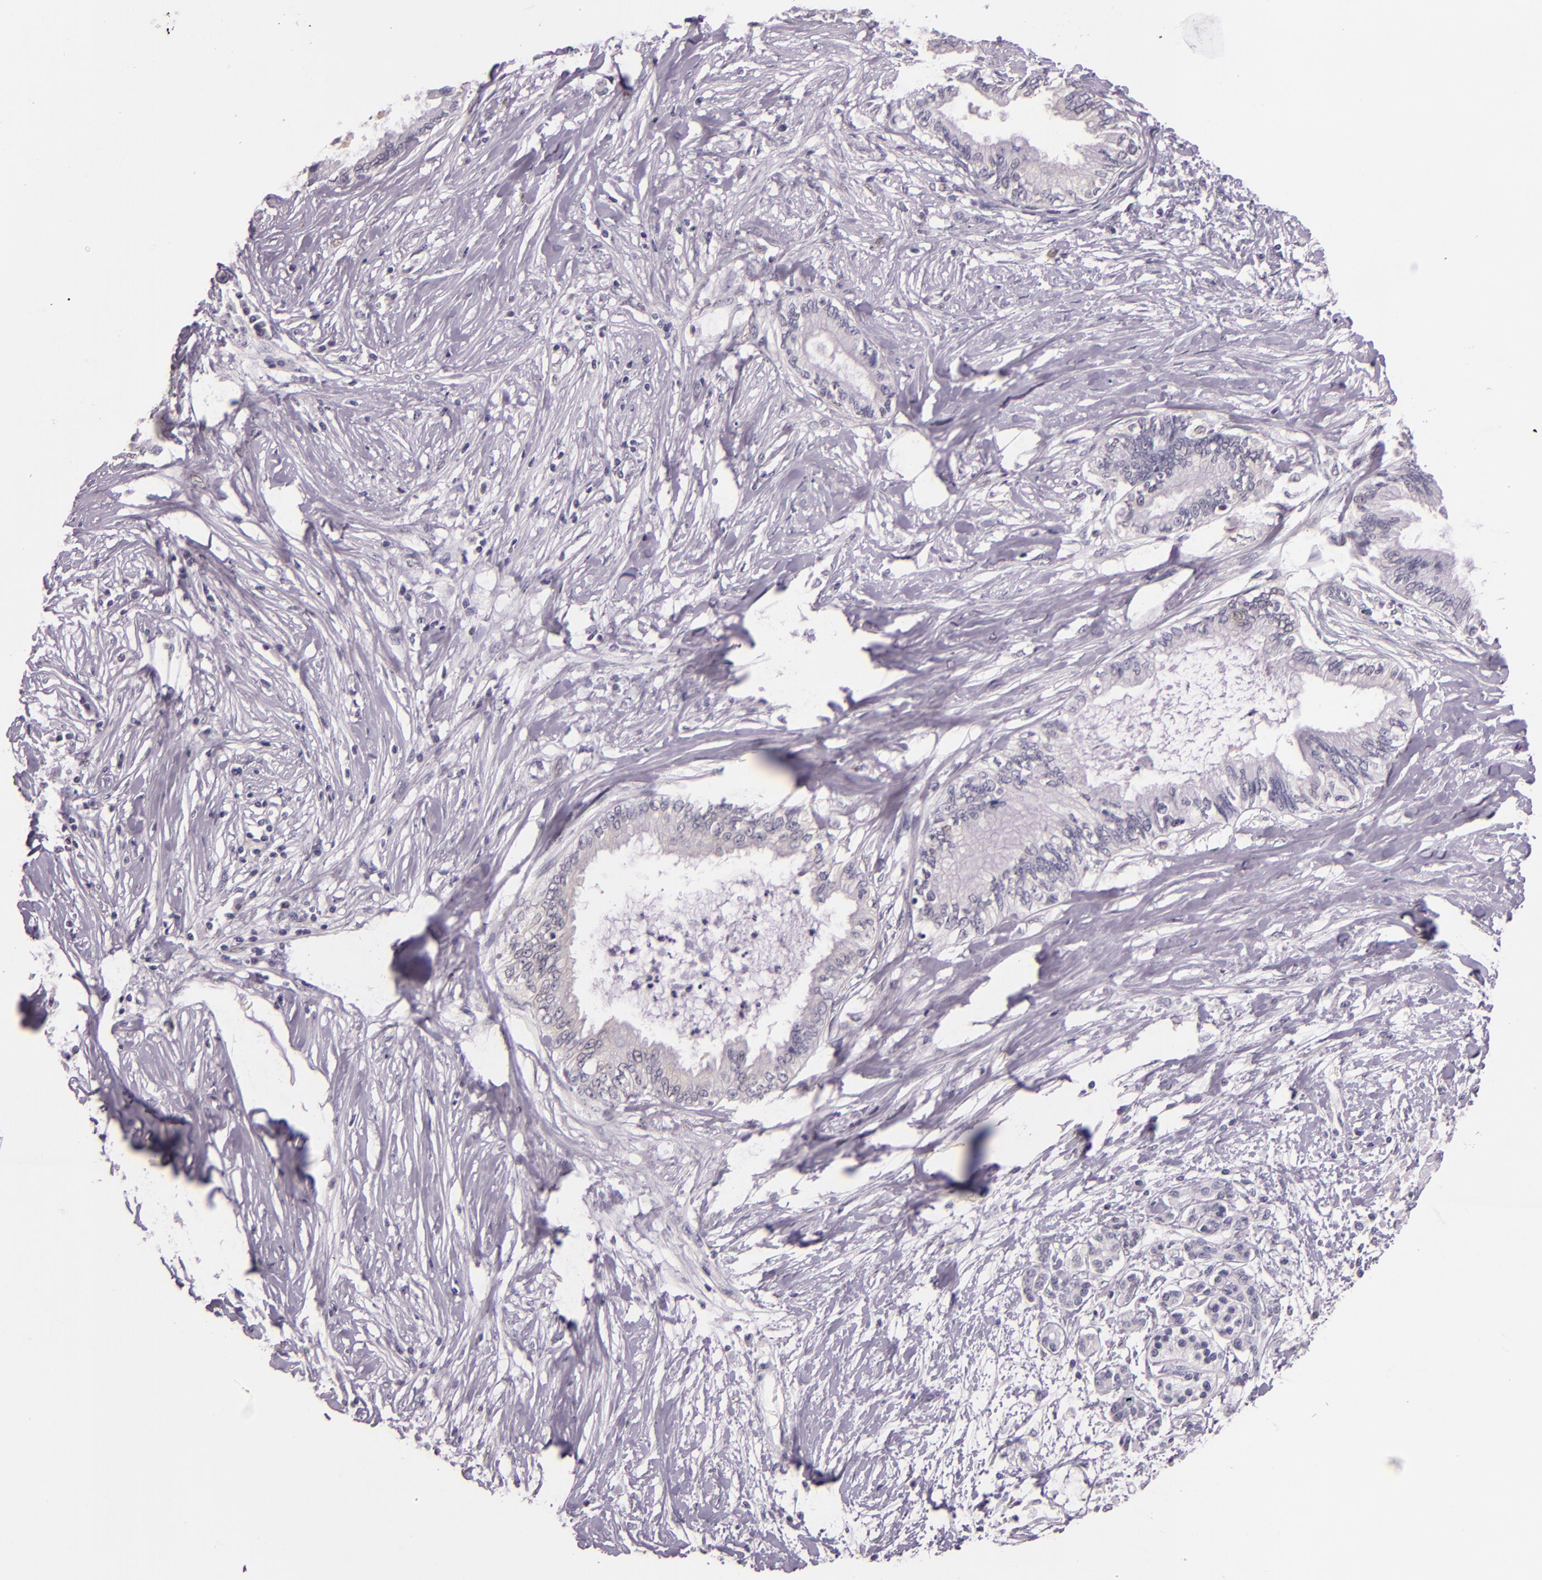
{"staining": {"intensity": "negative", "quantity": "none", "location": "none"}, "tissue": "pancreatic cancer", "cell_type": "Tumor cells", "image_type": "cancer", "snomed": [{"axis": "morphology", "description": "Adenocarcinoma, NOS"}, {"axis": "topography", "description": "Pancreas"}], "caption": "Human adenocarcinoma (pancreatic) stained for a protein using IHC shows no positivity in tumor cells.", "gene": "HSPA8", "patient": {"sex": "female", "age": 64}}